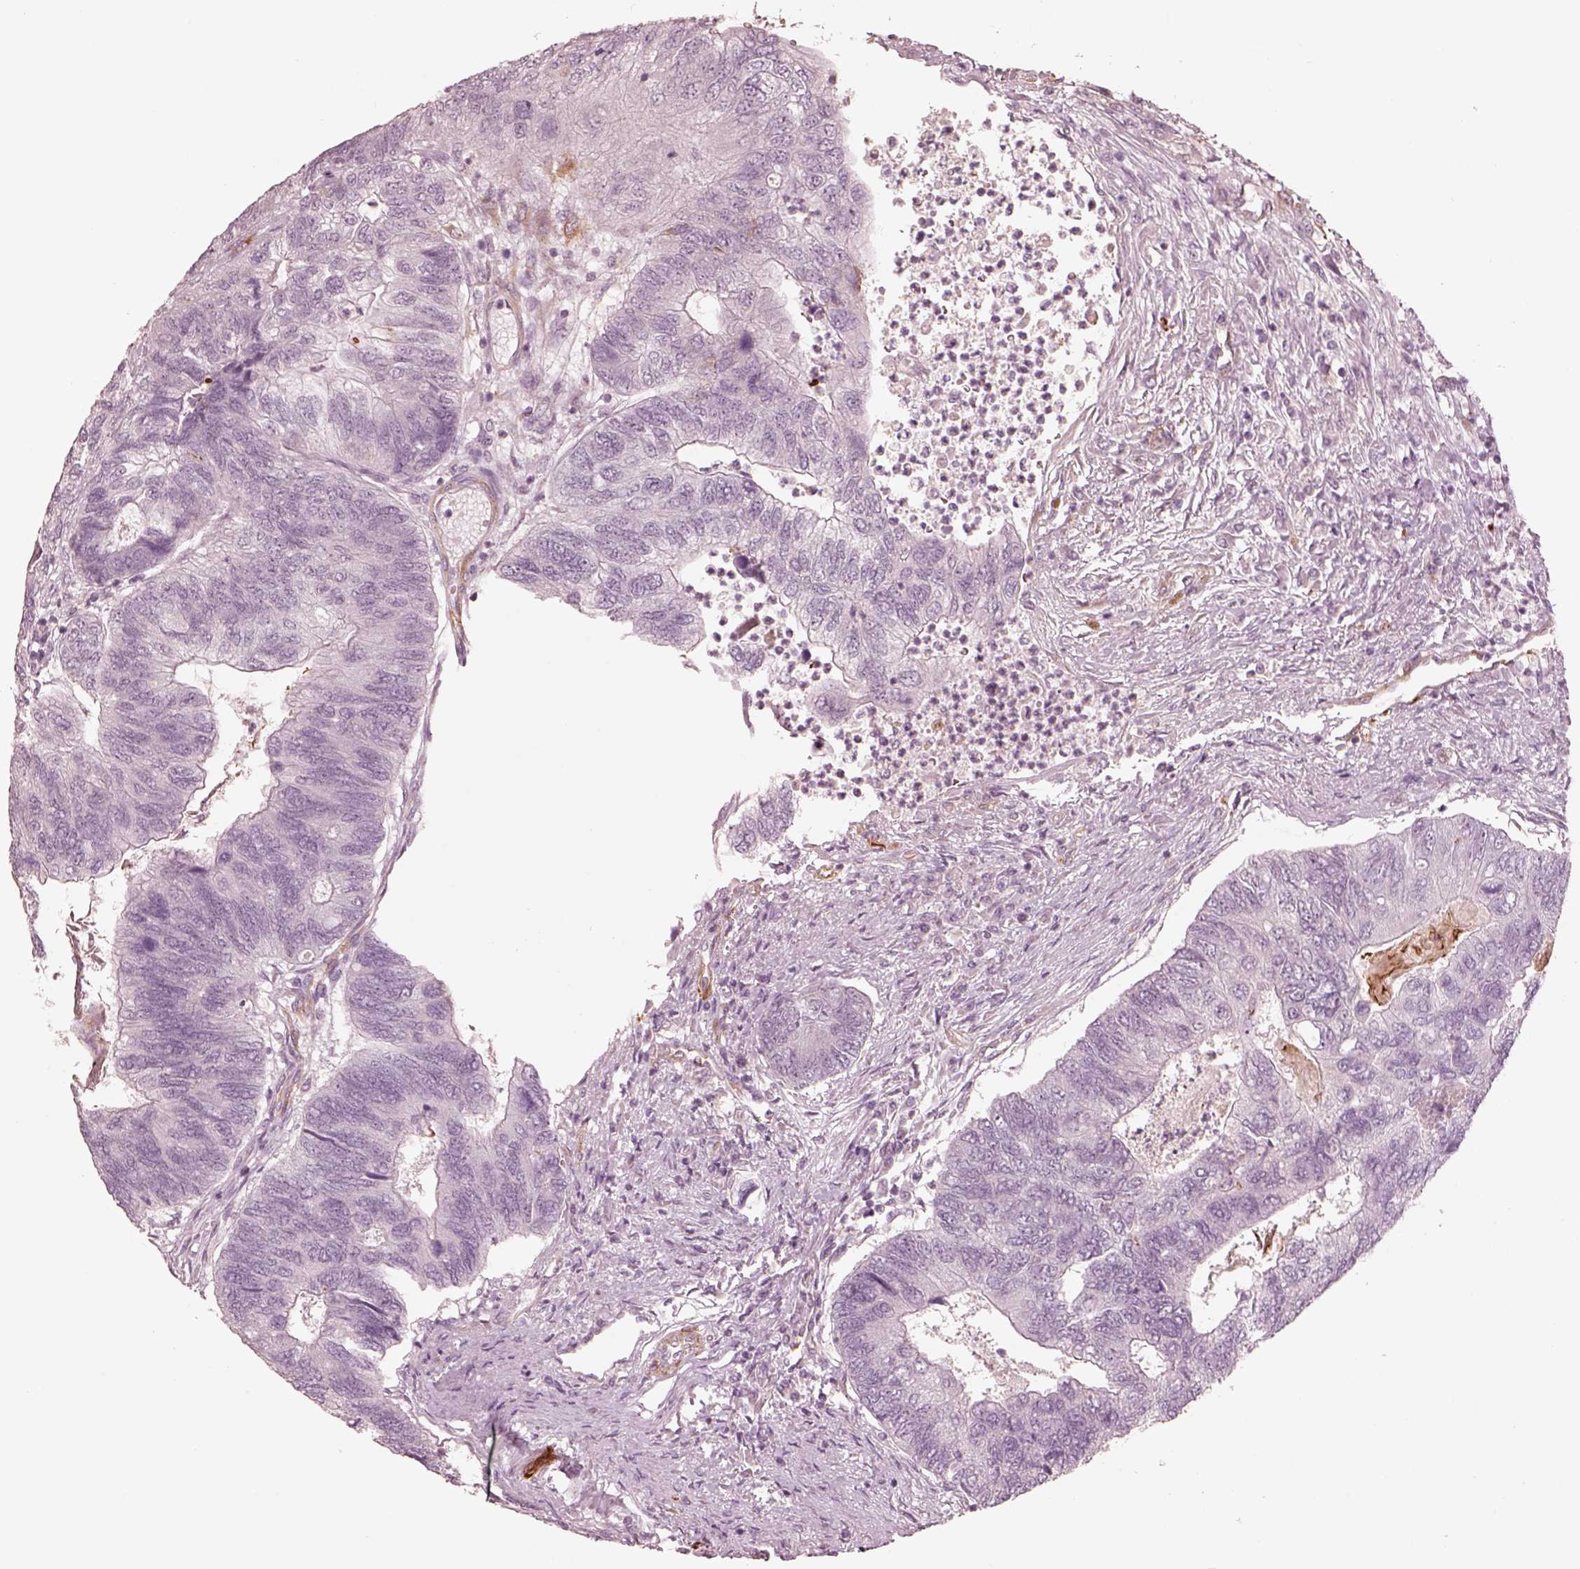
{"staining": {"intensity": "negative", "quantity": "none", "location": "none"}, "tissue": "colorectal cancer", "cell_type": "Tumor cells", "image_type": "cancer", "snomed": [{"axis": "morphology", "description": "Adenocarcinoma, NOS"}, {"axis": "topography", "description": "Colon"}], "caption": "IHC of colorectal cancer exhibits no positivity in tumor cells. (Stains: DAB IHC with hematoxylin counter stain, Microscopy: brightfield microscopy at high magnification).", "gene": "DNAAF9", "patient": {"sex": "female", "age": 67}}